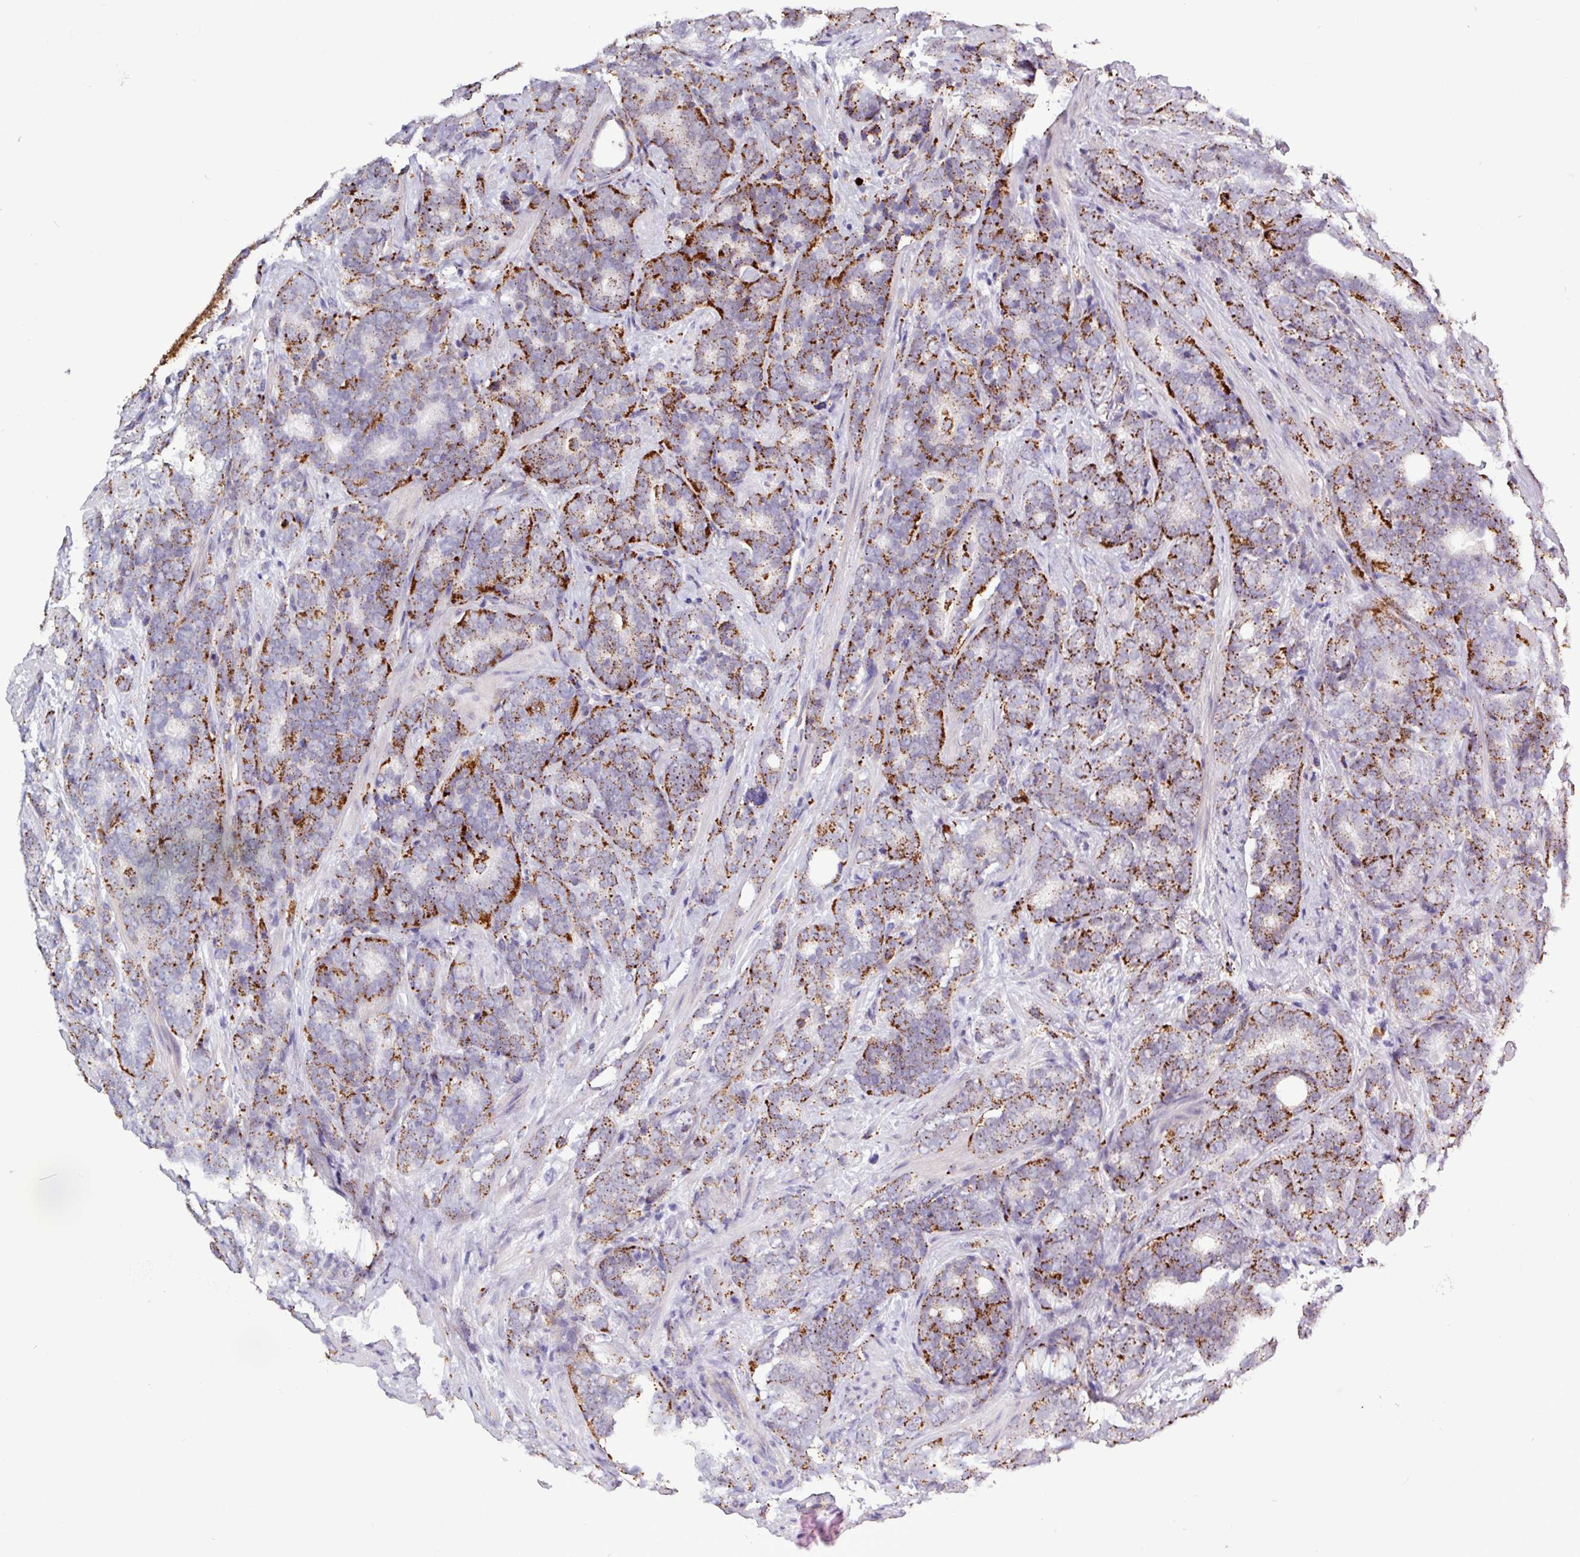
{"staining": {"intensity": "strong", "quantity": "25%-75%", "location": "cytoplasmic/membranous"}, "tissue": "prostate cancer", "cell_type": "Tumor cells", "image_type": "cancer", "snomed": [{"axis": "morphology", "description": "Adenocarcinoma, High grade"}, {"axis": "topography", "description": "Prostate"}], "caption": "This photomicrograph displays immunohistochemistry staining of human prostate adenocarcinoma (high-grade), with high strong cytoplasmic/membranous staining in approximately 25%-75% of tumor cells.", "gene": "AMIGO2", "patient": {"sex": "male", "age": 64}}